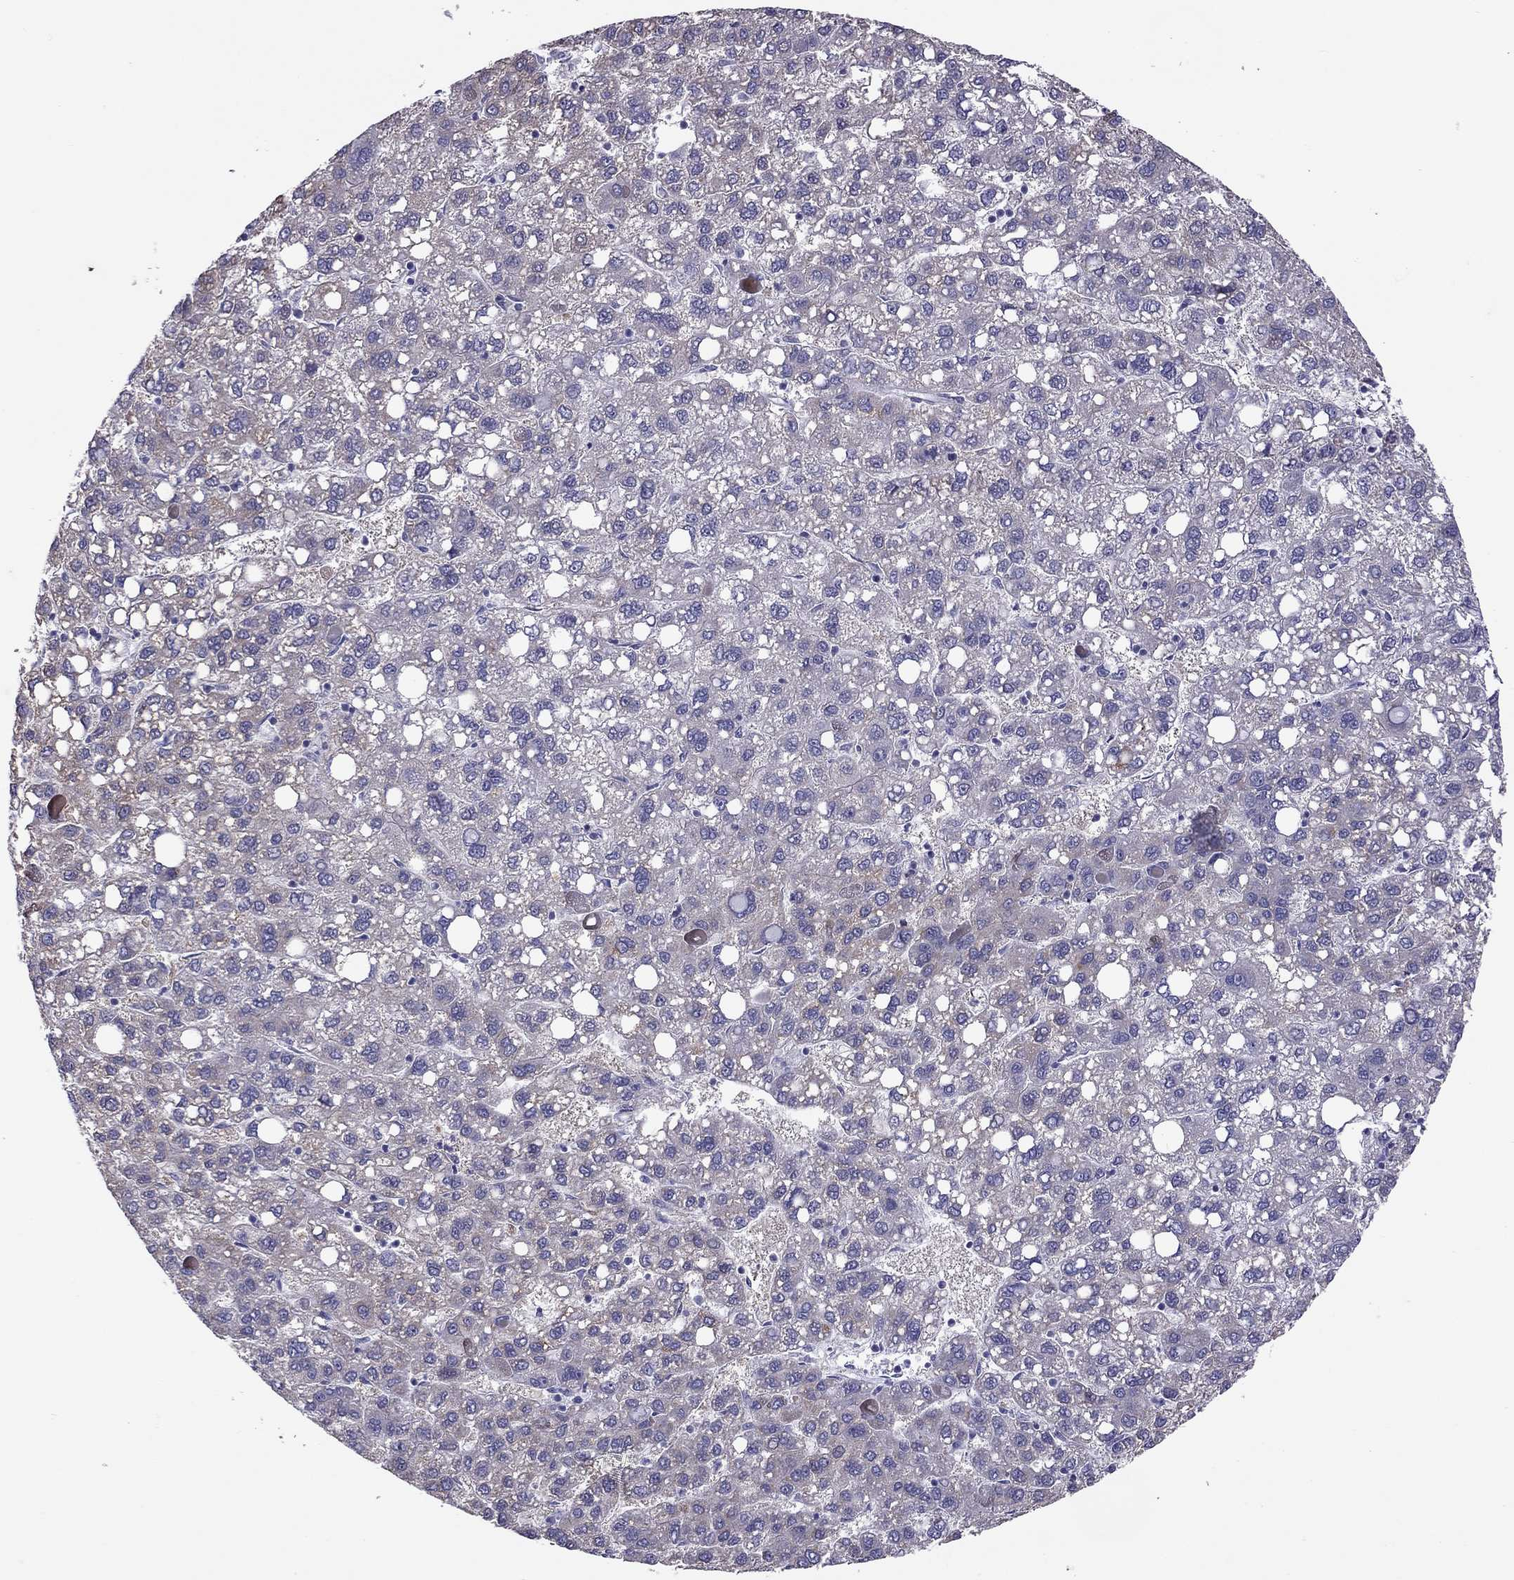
{"staining": {"intensity": "weak", "quantity": "<25%", "location": "cytoplasmic/membranous"}, "tissue": "liver cancer", "cell_type": "Tumor cells", "image_type": "cancer", "snomed": [{"axis": "morphology", "description": "Carcinoma, Hepatocellular, NOS"}, {"axis": "topography", "description": "Liver"}], "caption": "Tumor cells are negative for protein expression in human liver cancer.", "gene": "PPP1R3A", "patient": {"sex": "female", "age": 82}}